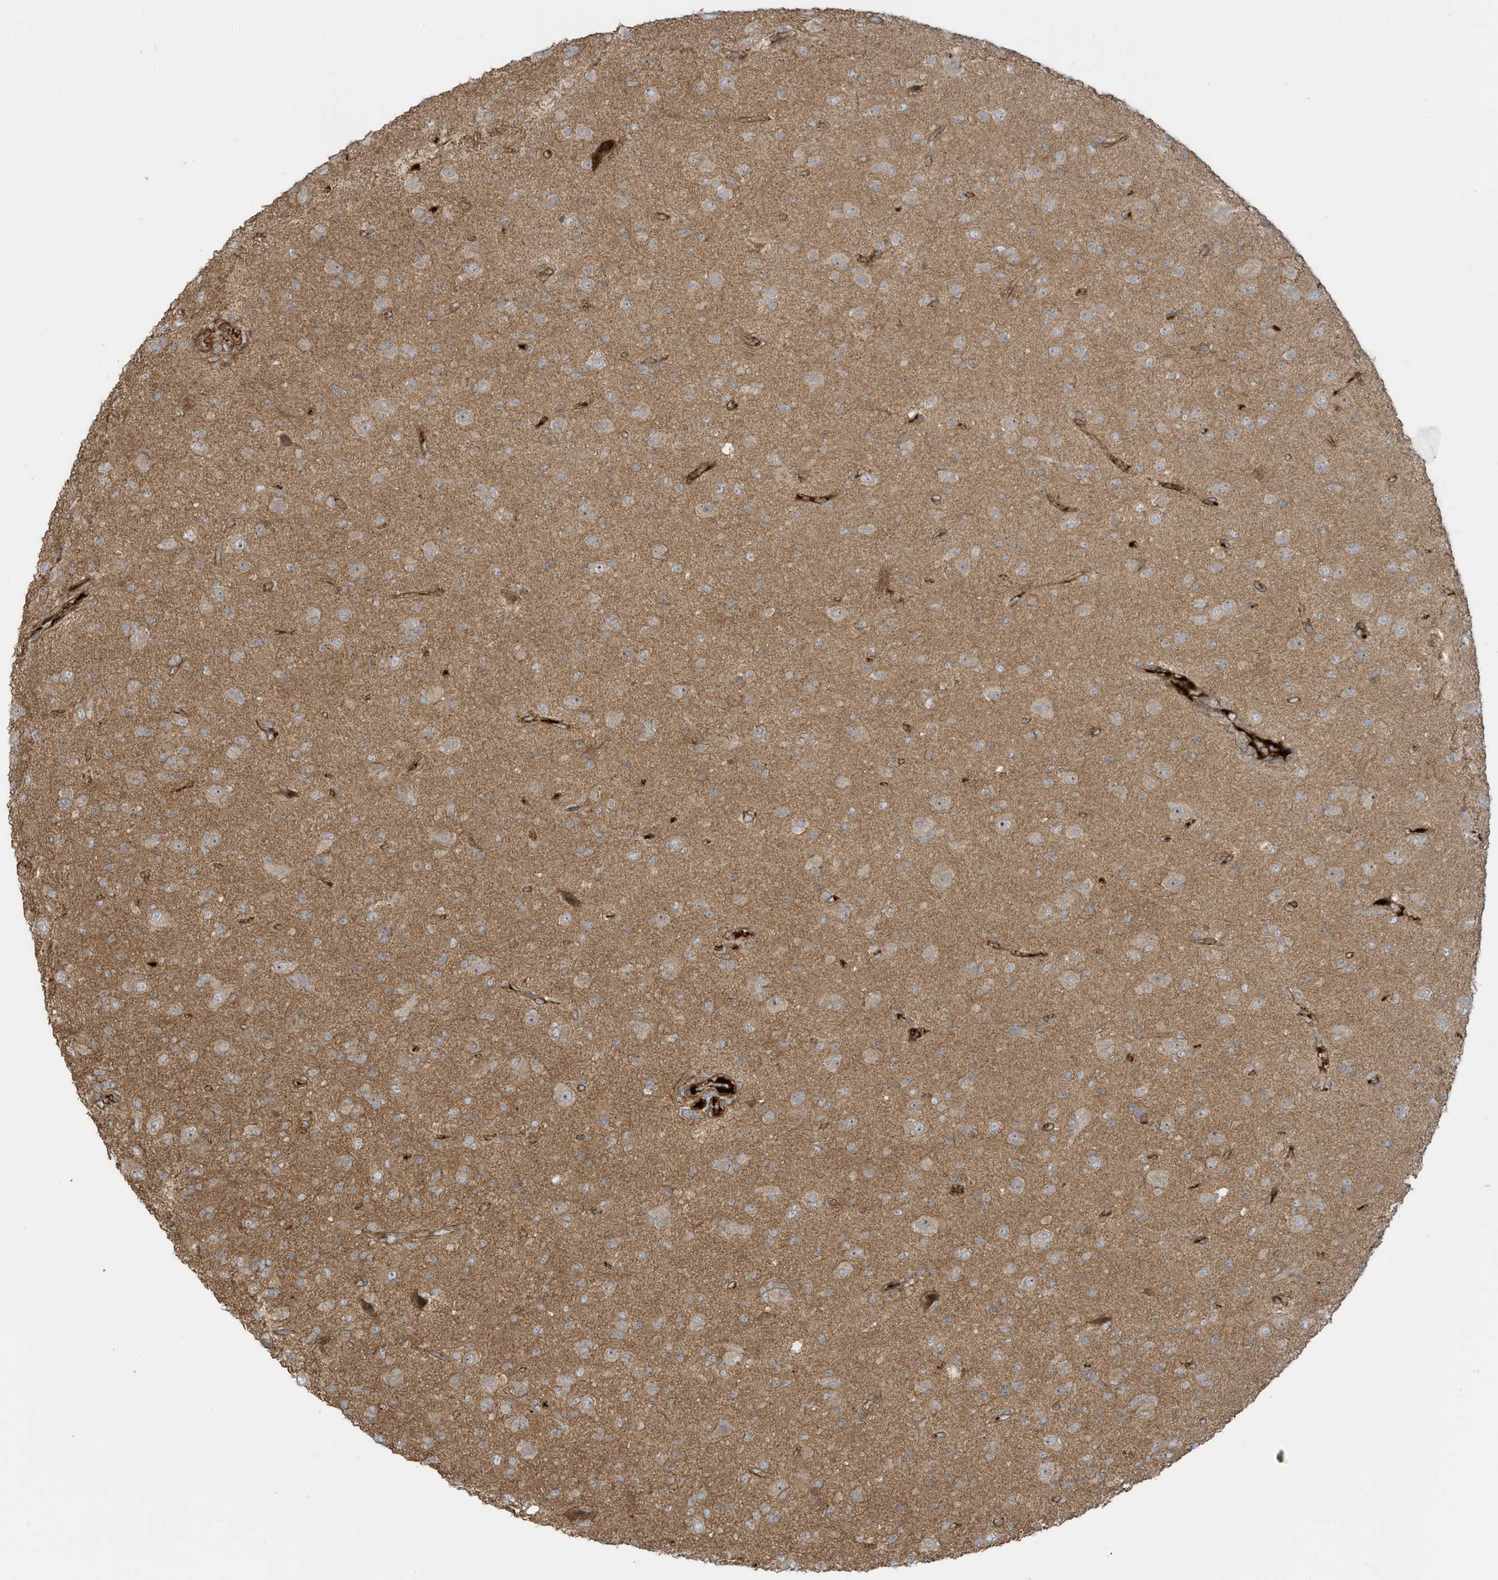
{"staining": {"intensity": "weak", "quantity": ">75%", "location": "cytoplasmic/membranous"}, "tissue": "glioma", "cell_type": "Tumor cells", "image_type": "cancer", "snomed": [{"axis": "morphology", "description": "Glioma, malignant, High grade"}, {"axis": "topography", "description": "Brain"}], "caption": "Weak cytoplasmic/membranous protein positivity is identified in approximately >75% of tumor cells in malignant glioma (high-grade).", "gene": "ENTR1", "patient": {"sex": "female", "age": 57}}